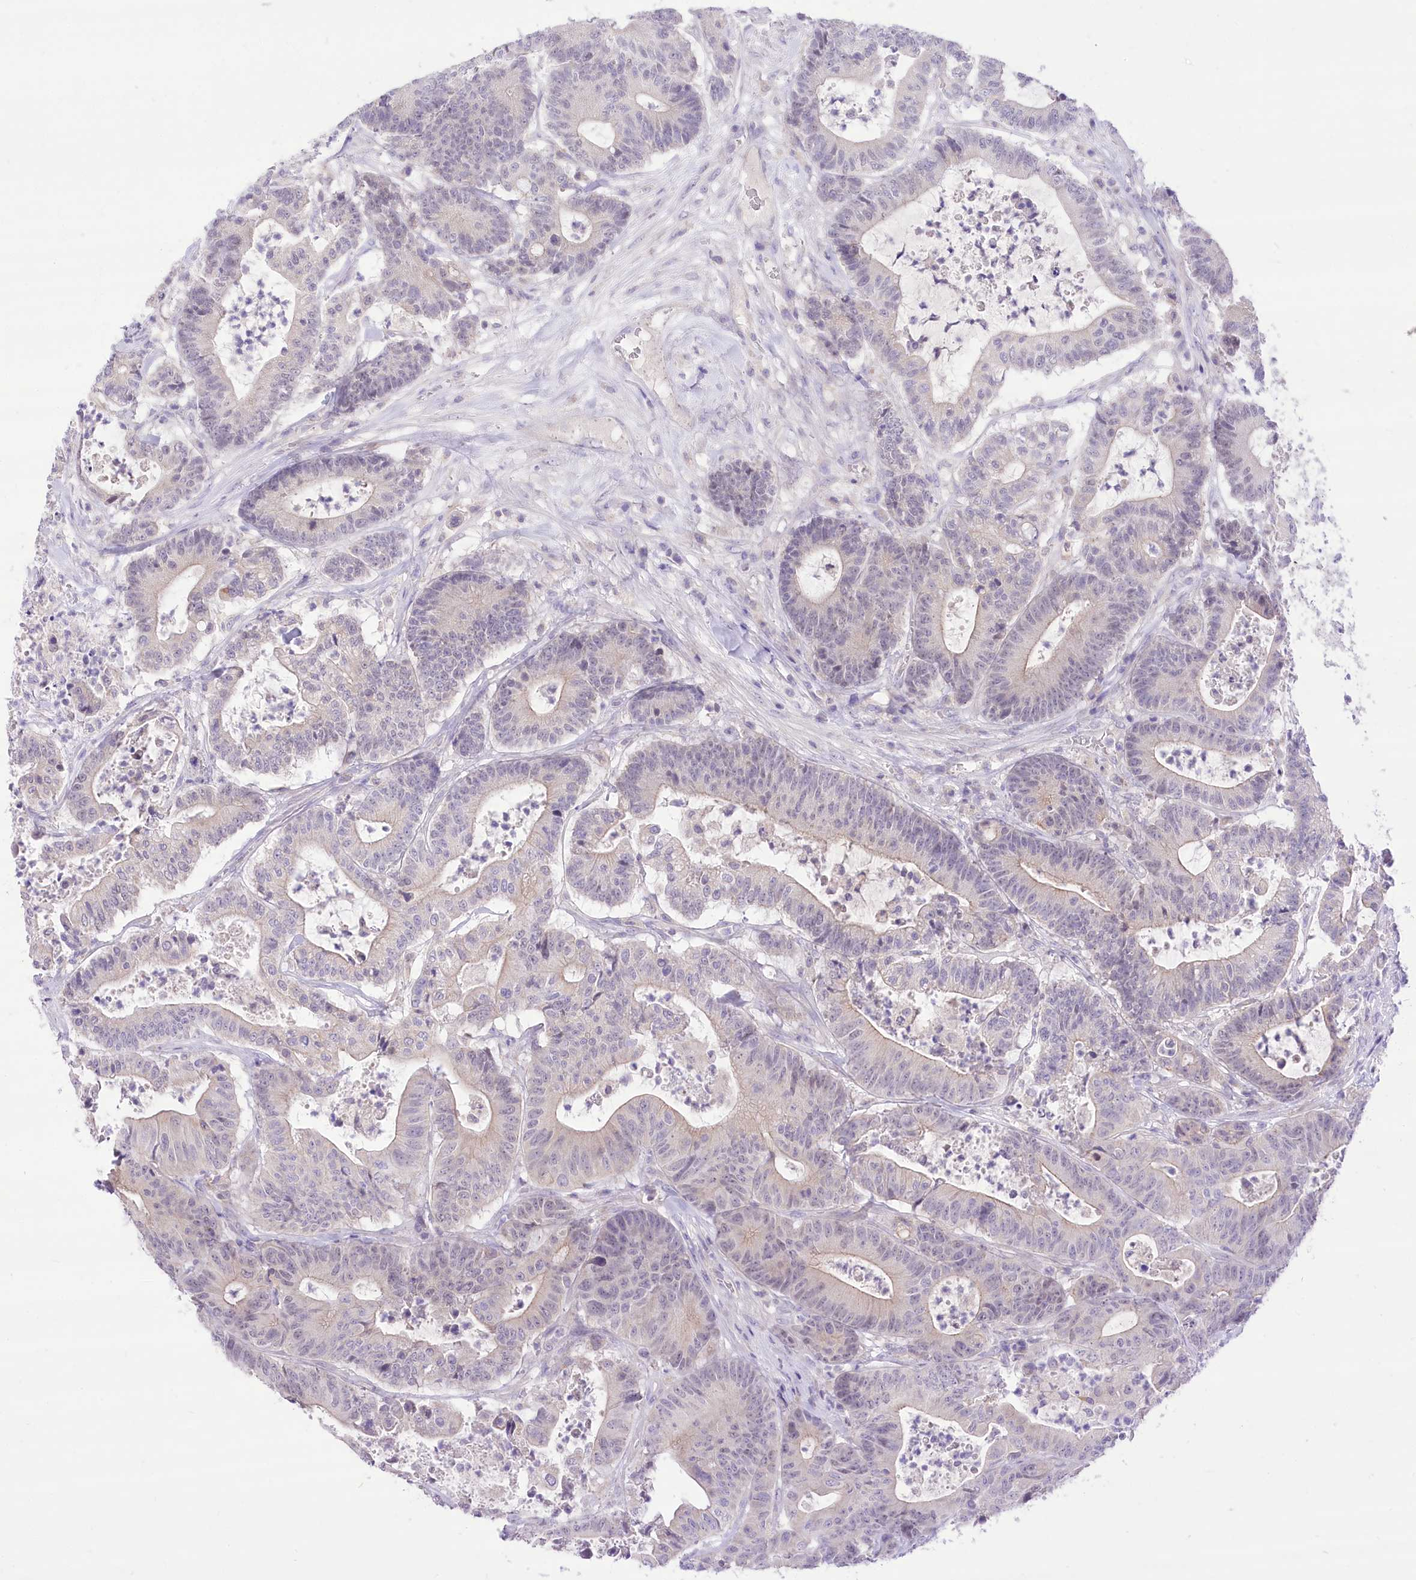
{"staining": {"intensity": "negative", "quantity": "none", "location": "none"}, "tissue": "colorectal cancer", "cell_type": "Tumor cells", "image_type": "cancer", "snomed": [{"axis": "morphology", "description": "Adenocarcinoma, NOS"}, {"axis": "topography", "description": "Colon"}], "caption": "An IHC micrograph of adenocarcinoma (colorectal) is shown. There is no staining in tumor cells of adenocarcinoma (colorectal).", "gene": "HELT", "patient": {"sex": "female", "age": 84}}